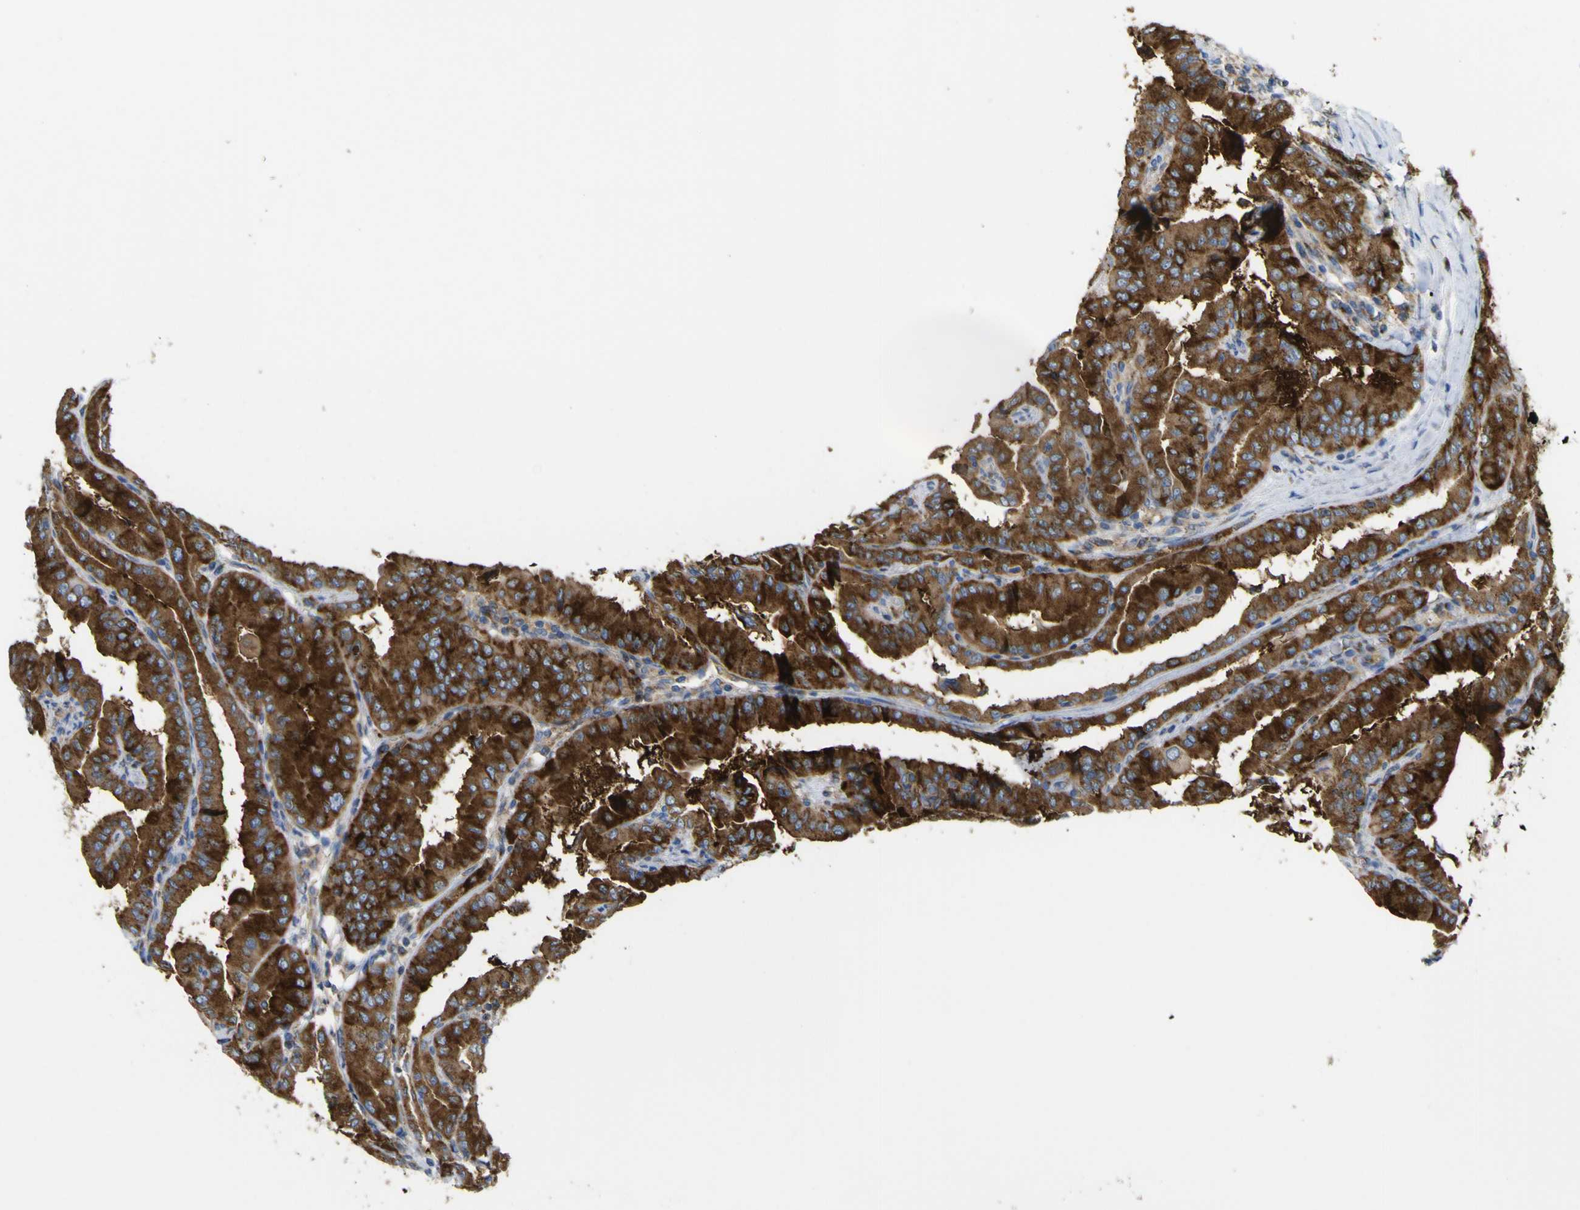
{"staining": {"intensity": "strong", "quantity": ">75%", "location": "cytoplasmic/membranous"}, "tissue": "thyroid cancer", "cell_type": "Tumor cells", "image_type": "cancer", "snomed": [{"axis": "morphology", "description": "Papillary adenocarcinoma, NOS"}, {"axis": "topography", "description": "Thyroid gland"}], "caption": "Immunohistochemical staining of thyroid papillary adenocarcinoma demonstrates strong cytoplasmic/membranous protein staining in approximately >75% of tumor cells.", "gene": "IGF2R", "patient": {"sex": "male", "age": 33}}